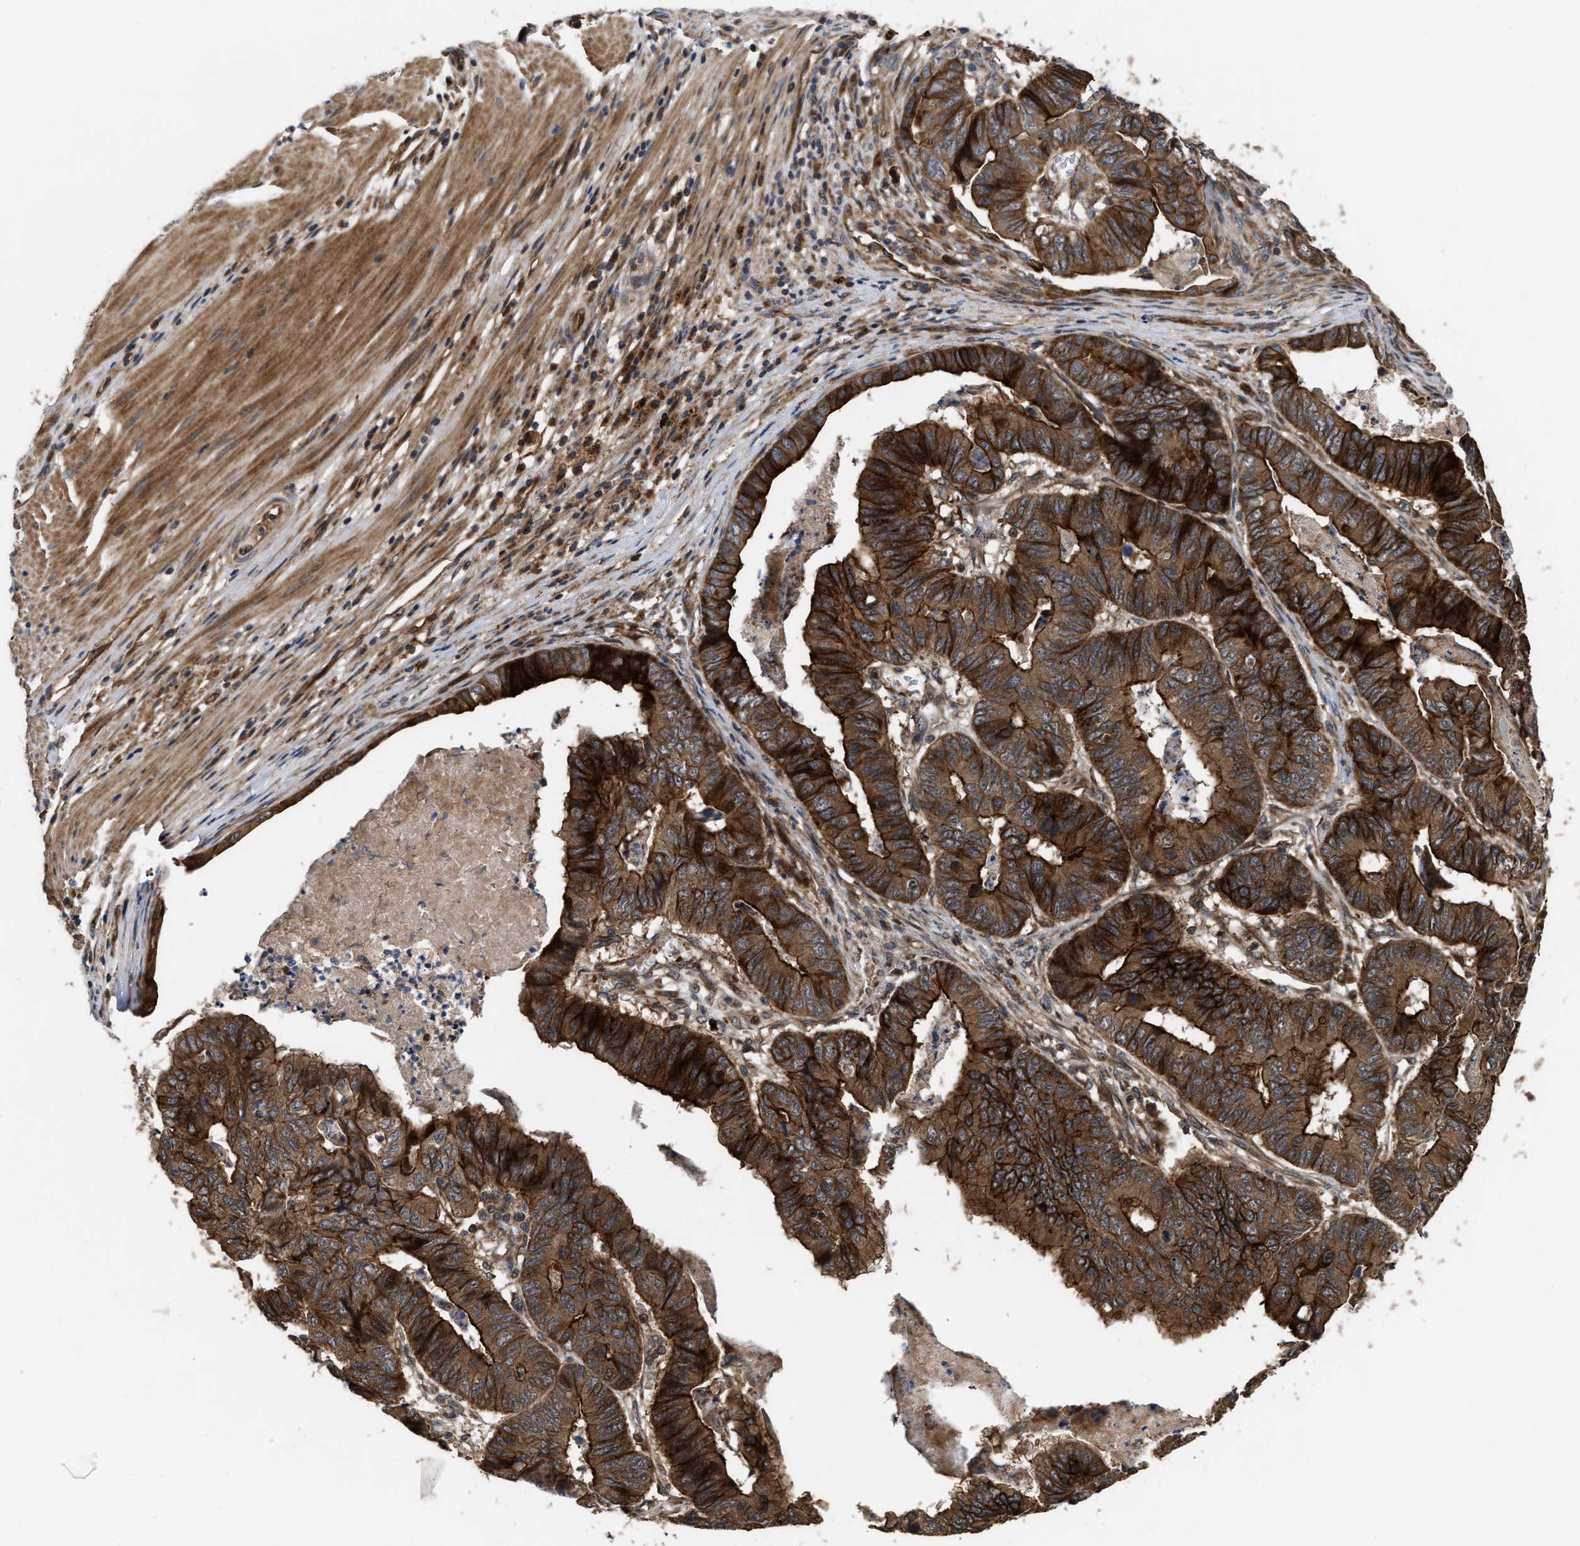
{"staining": {"intensity": "strong", "quantity": ">75%", "location": "cytoplasmic/membranous"}, "tissue": "stomach cancer", "cell_type": "Tumor cells", "image_type": "cancer", "snomed": [{"axis": "morphology", "description": "Adenocarcinoma, NOS"}, {"axis": "topography", "description": "Stomach, lower"}], "caption": "High-power microscopy captured an IHC photomicrograph of stomach adenocarcinoma, revealing strong cytoplasmic/membranous expression in approximately >75% of tumor cells.", "gene": "STAU1", "patient": {"sex": "male", "age": 77}}